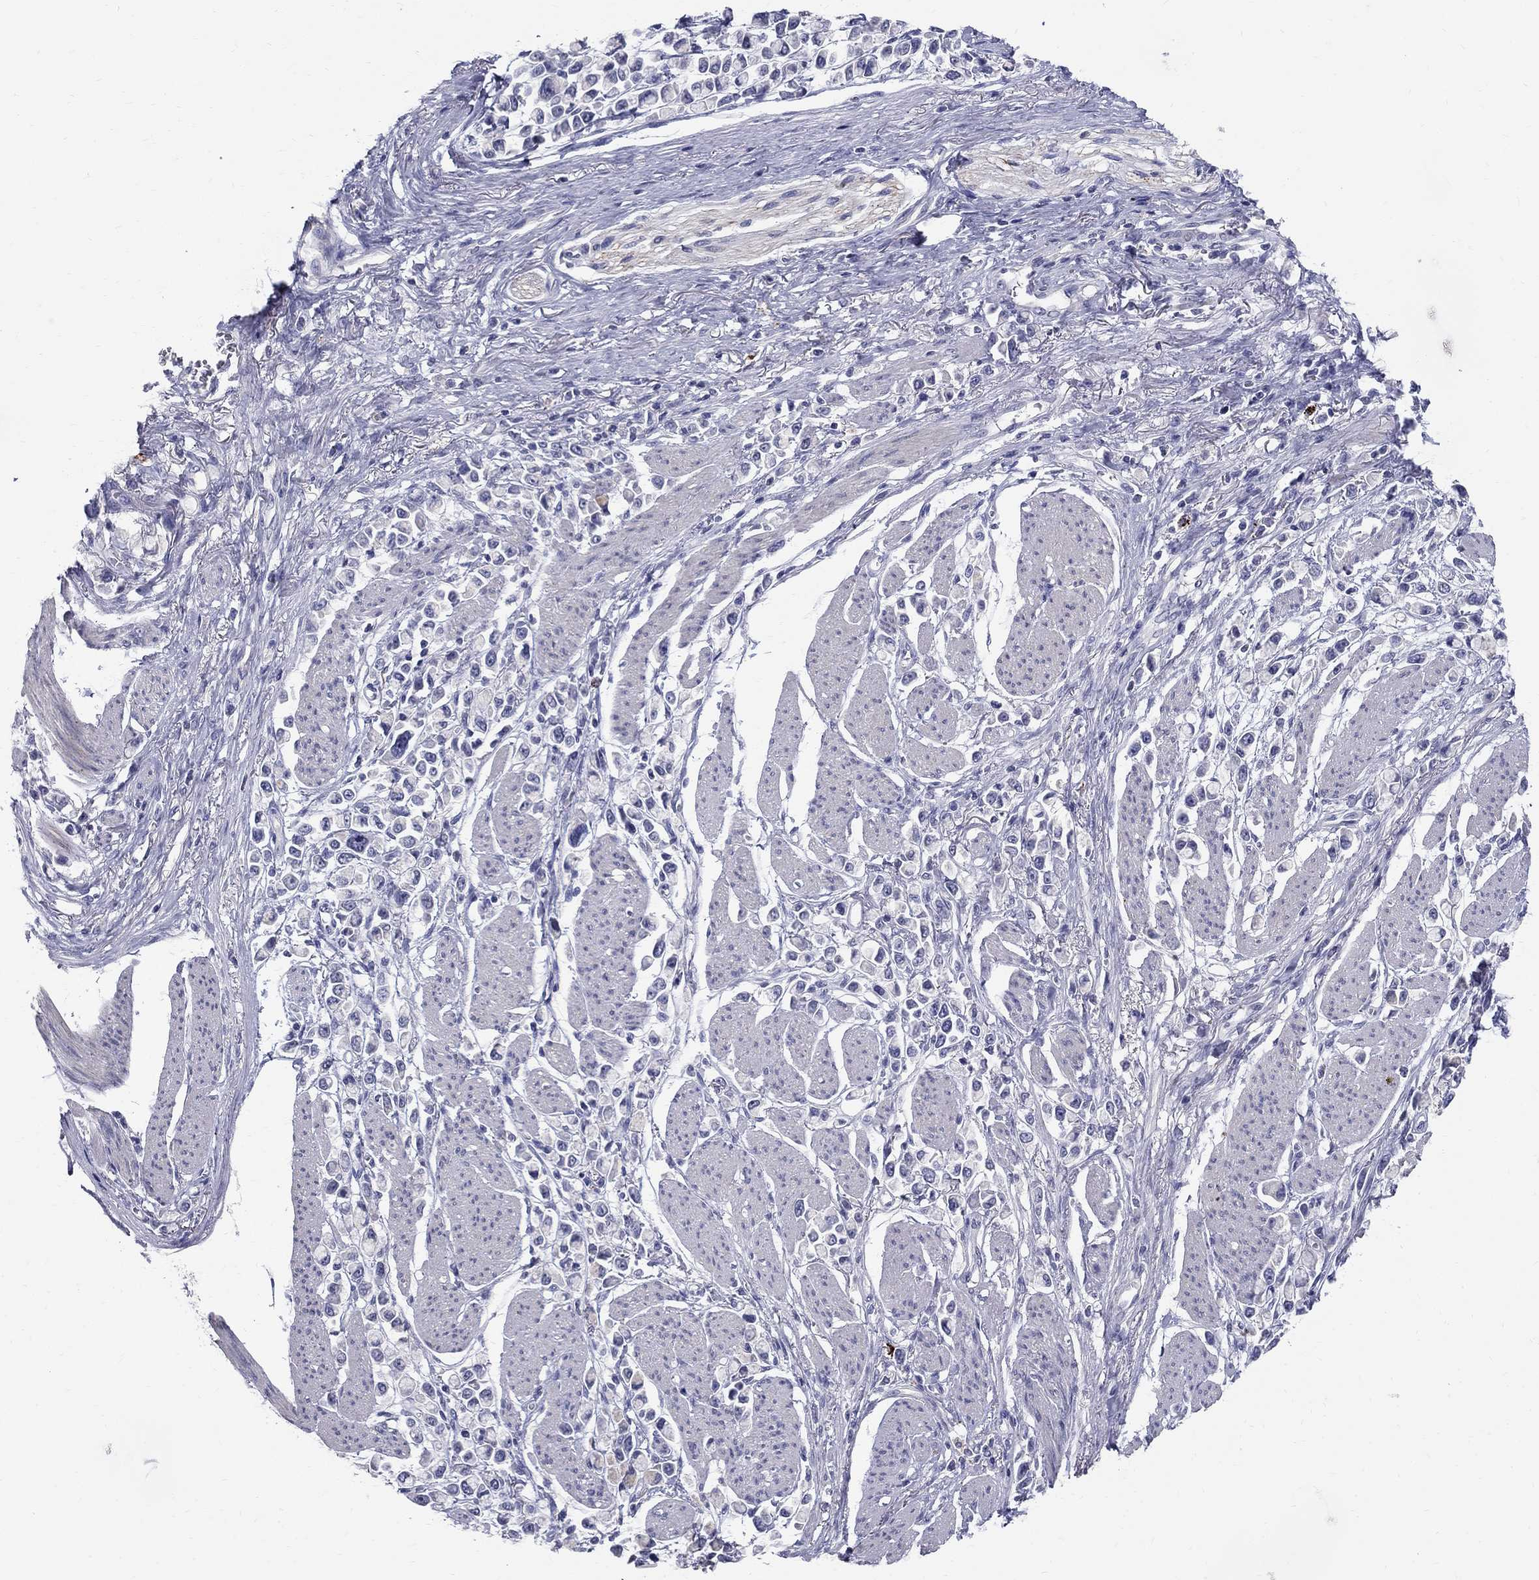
{"staining": {"intensity": "negative", "quantity": "none", "location": "none"}, "tissue": "stomach cancer", "cell_type": "Tumor cells", "image_type": "cancer", "snomed": [{"axis": "morphology", "description": "Adenocarcinoma, NOS"}, {"axis": "topography", "description": "Stomach"}], "caption": "Photomicrograph shows no significant protein positivity in tumor cells of adenocarcinoma (stomach). (DAB immunohistochemistry visualized using brightfield microscopy, high magnification).", "gene": "TP53TG5", "patient": {"sex": "female", "age": 81}}